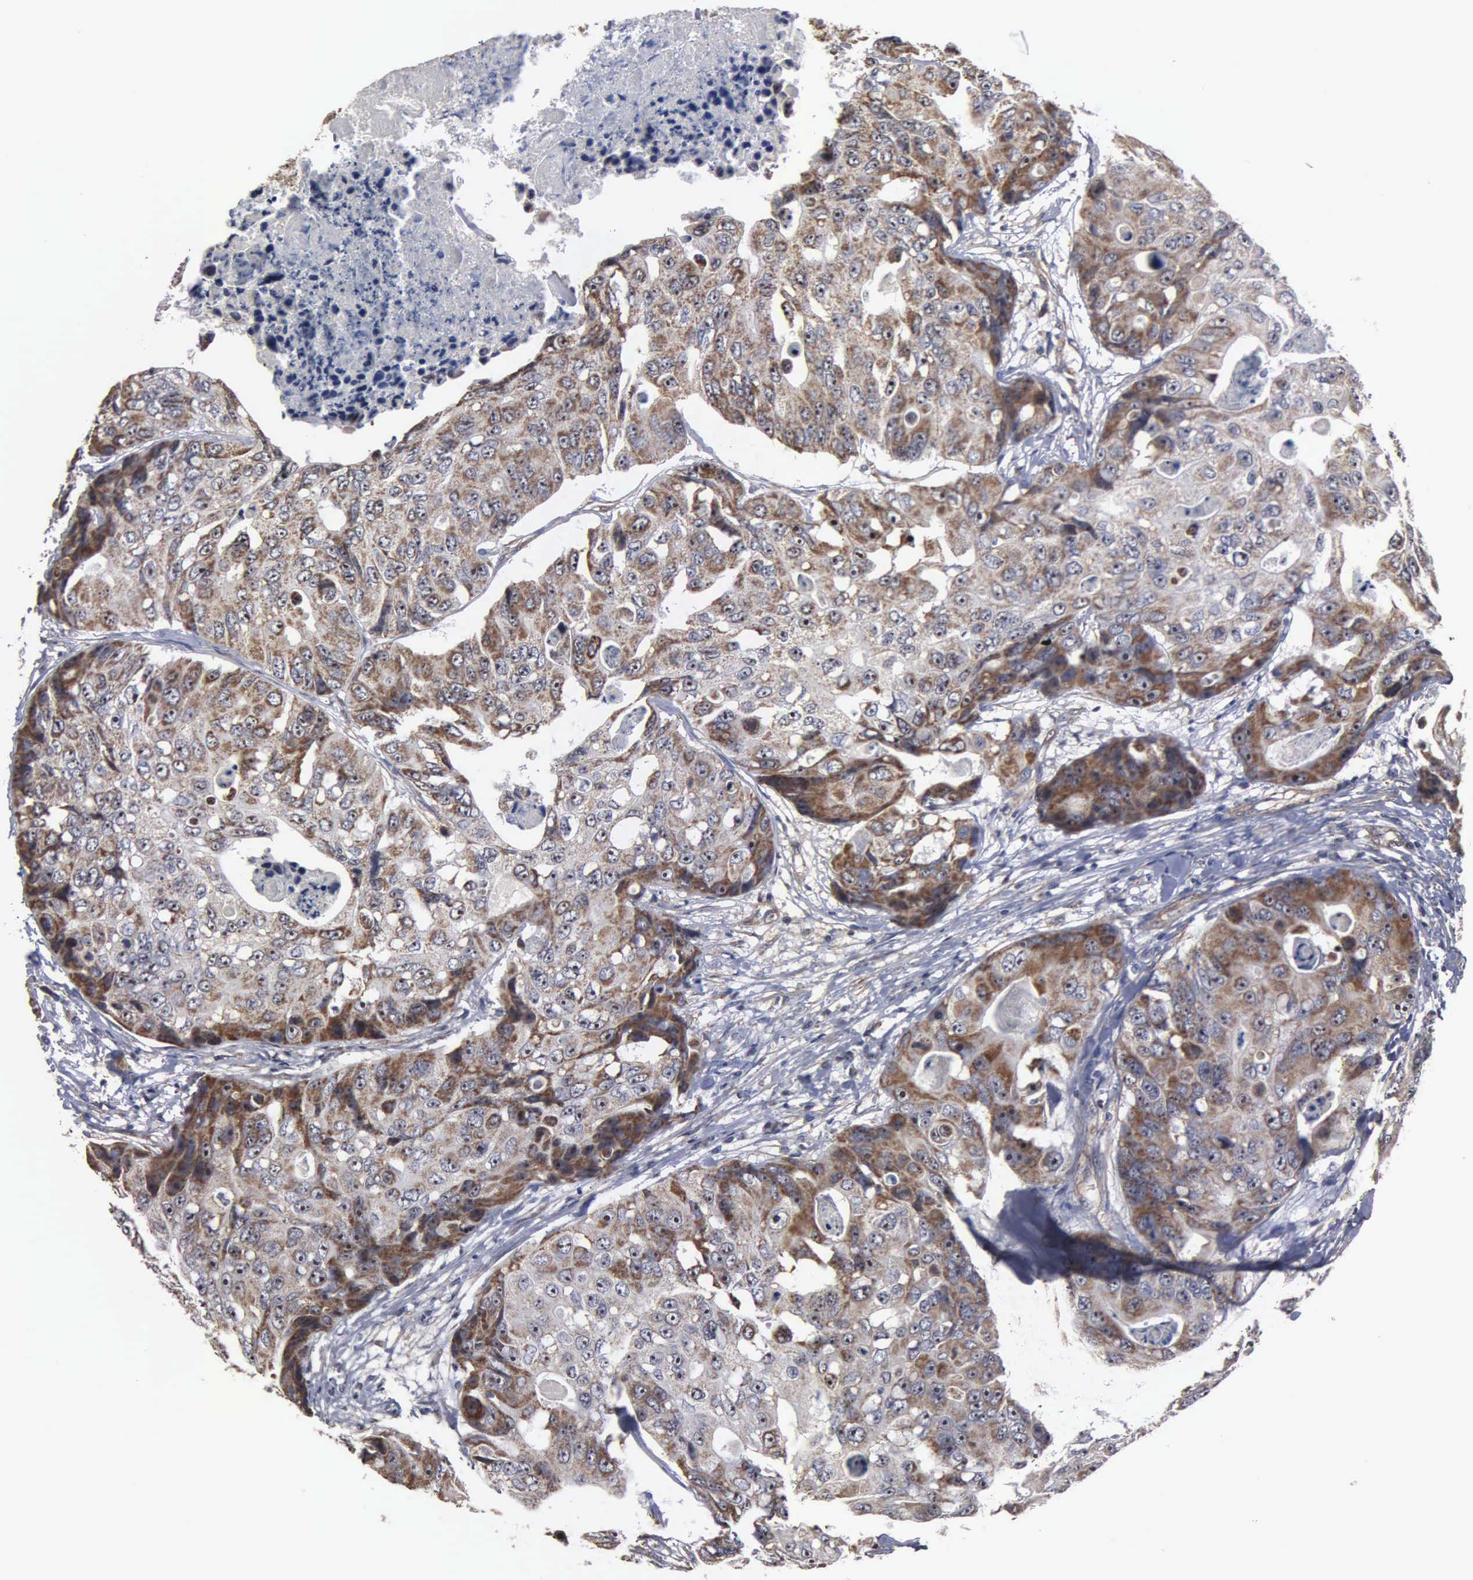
{"staining": {"intensity": "weak", "quantity": "25%-75%", "location": "cytoplasmic/membranous"}, "tissue": "colorectal cancer", "cell_type": "Tumor cells", "image_type": "cancer", "snomed": [{"axis": "morphology", "description": "Adenocarcinoma, NOS"}, {"axis": "topography", "description": "Colon"}], "caption": "IHC histopathology image of neoplastic tissue: human colorectal cancer (adenocarcinoma) stained using immunohistochemistry (IHC) displays low levels of weak protein expression localized specifically in the cytoplasmic/membranous of tumor cells, appearing as a cytoplasmic/membranous brown color.", "gene": "NGDN", "patient": {"sex": "female", "age": 86}}